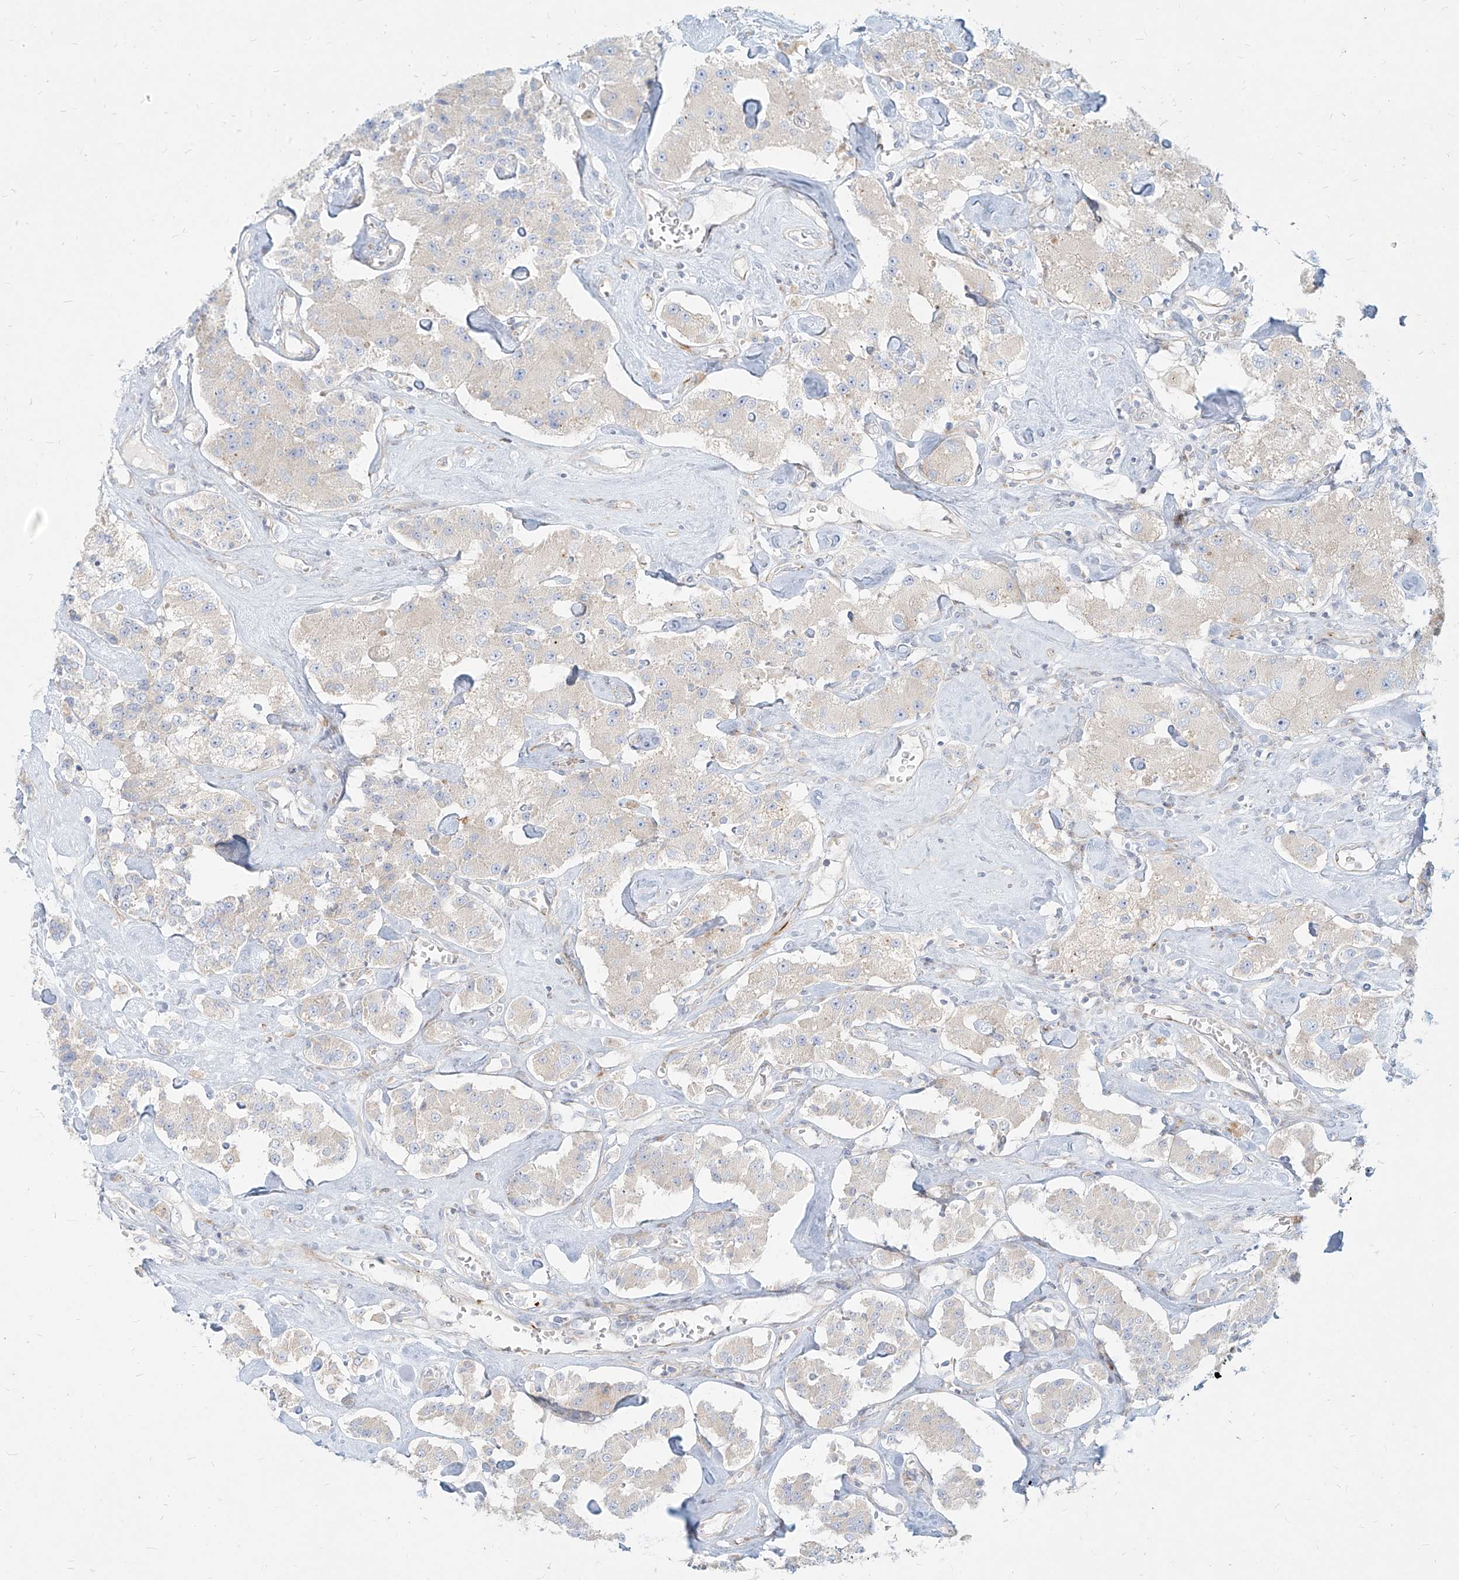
{"staining": {"intensity": "negative", "quantity": "none", "location": "none"}, "tissue": "carcinoid", "cell_type": "Tumor cells", "image_type": "cancer", "snomed": [{"axis": "morphology", "description": "Carcinoid, malignant, NOS"}, {"axis": "topography", "description": "Pancreas"}], "caption": "A micrograph of human carcinoid (malignant) is negative for staining in tumor cells.", "gene": "MTX2", "patient": {"sex": "male", "age": 41}}